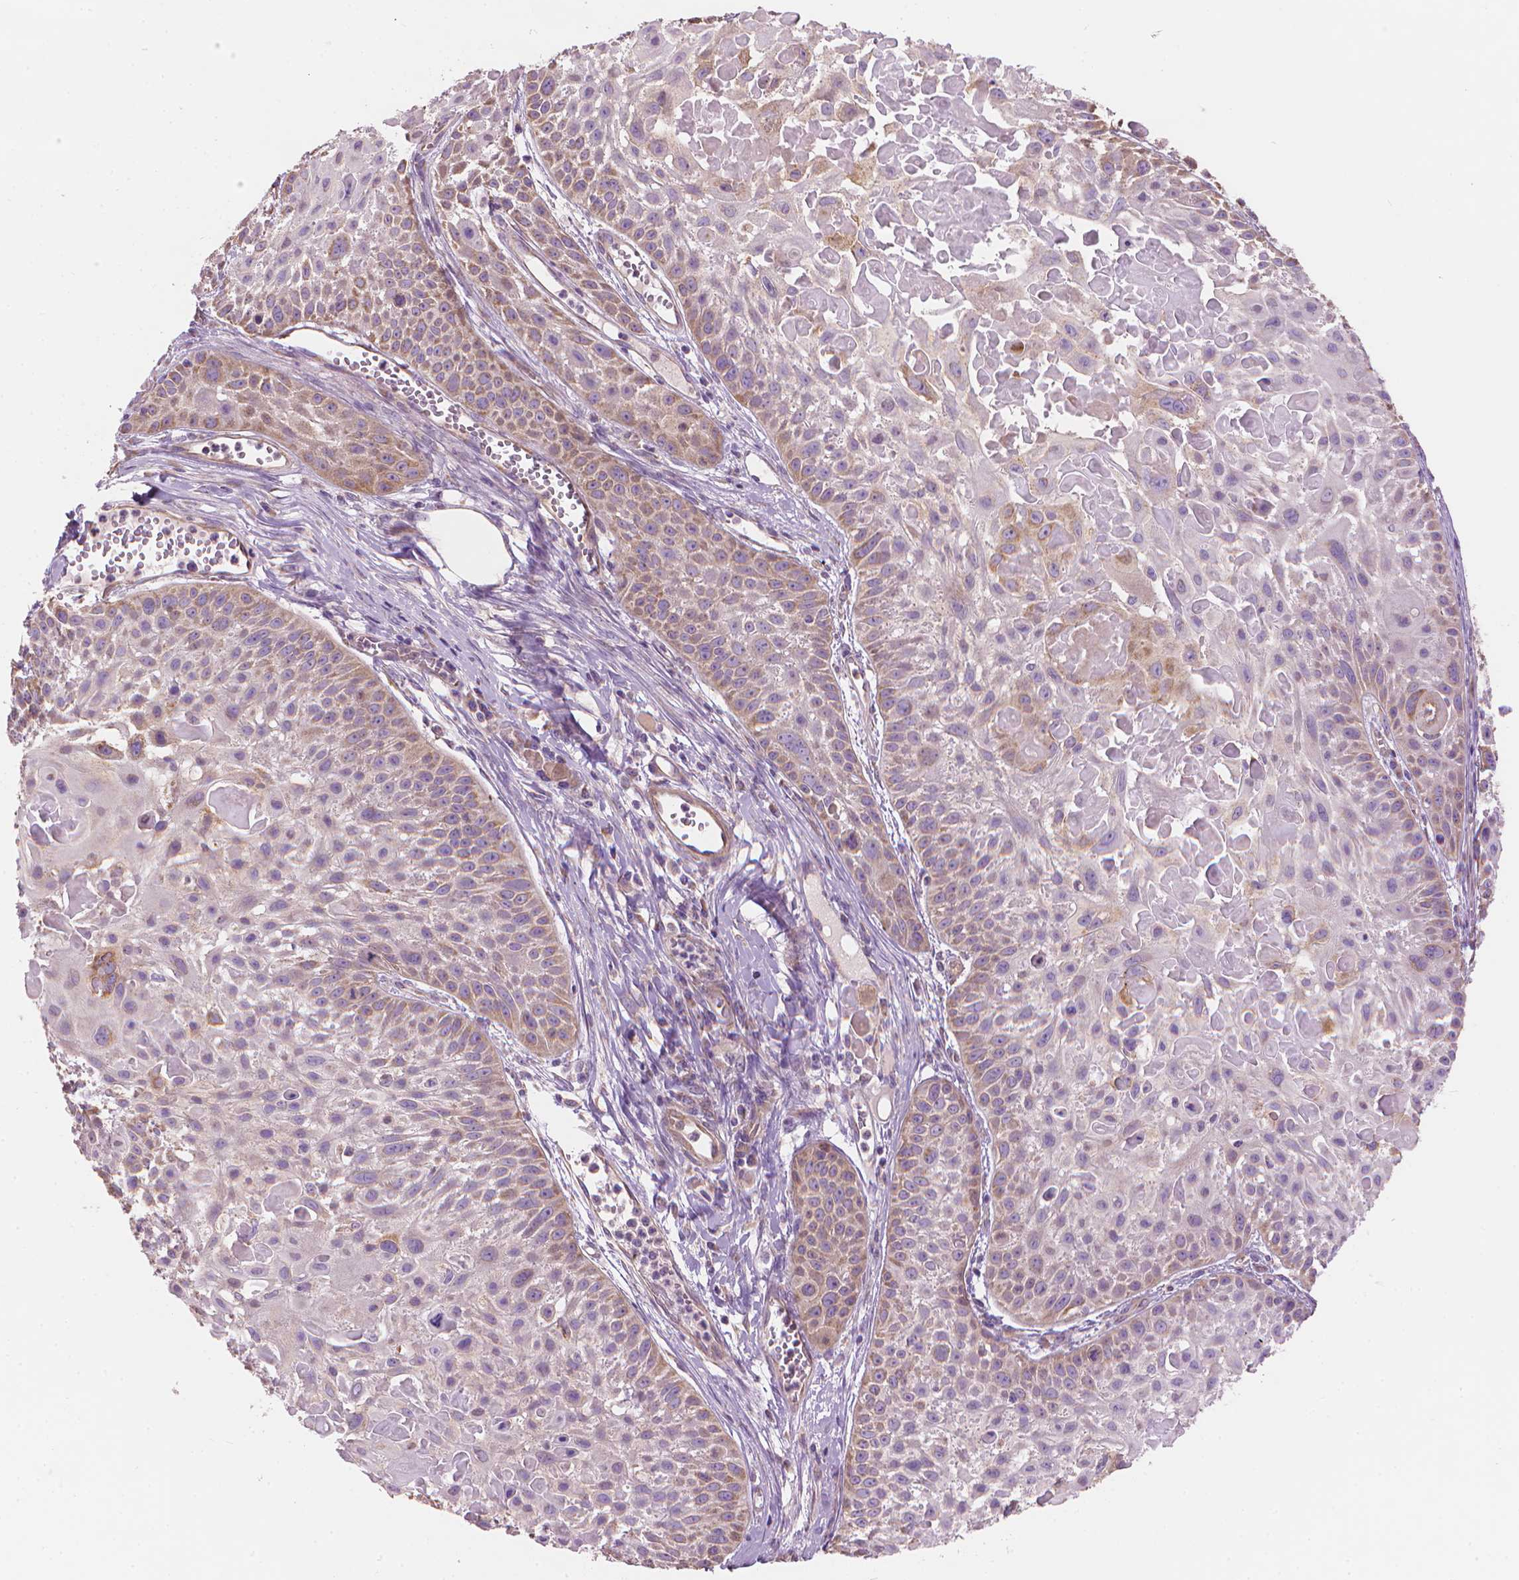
{"staining": {"intensity": "weak", "quantity": "25%-75%", "location": "cytoplasmic/membranous"}, "tissue": "skin cancer", "cell_type": "Tumor cells", "image_type": "cancer", "snomed": [{"axis": "morphology", "description": "Squamous cell carcinoma, NOS"}, {"axis": "topography", "description": "Skin"}, {"axis": "topography", "description": "Anal"}], "caption": "Human skin cancer stained for a protein (brown) demonstrates weak cytoplasmic/membranous positive positivity in about 25%-75% of tumor cells.", "gene": "TTC29", "patient": {"sex": "female", "age": 75}}